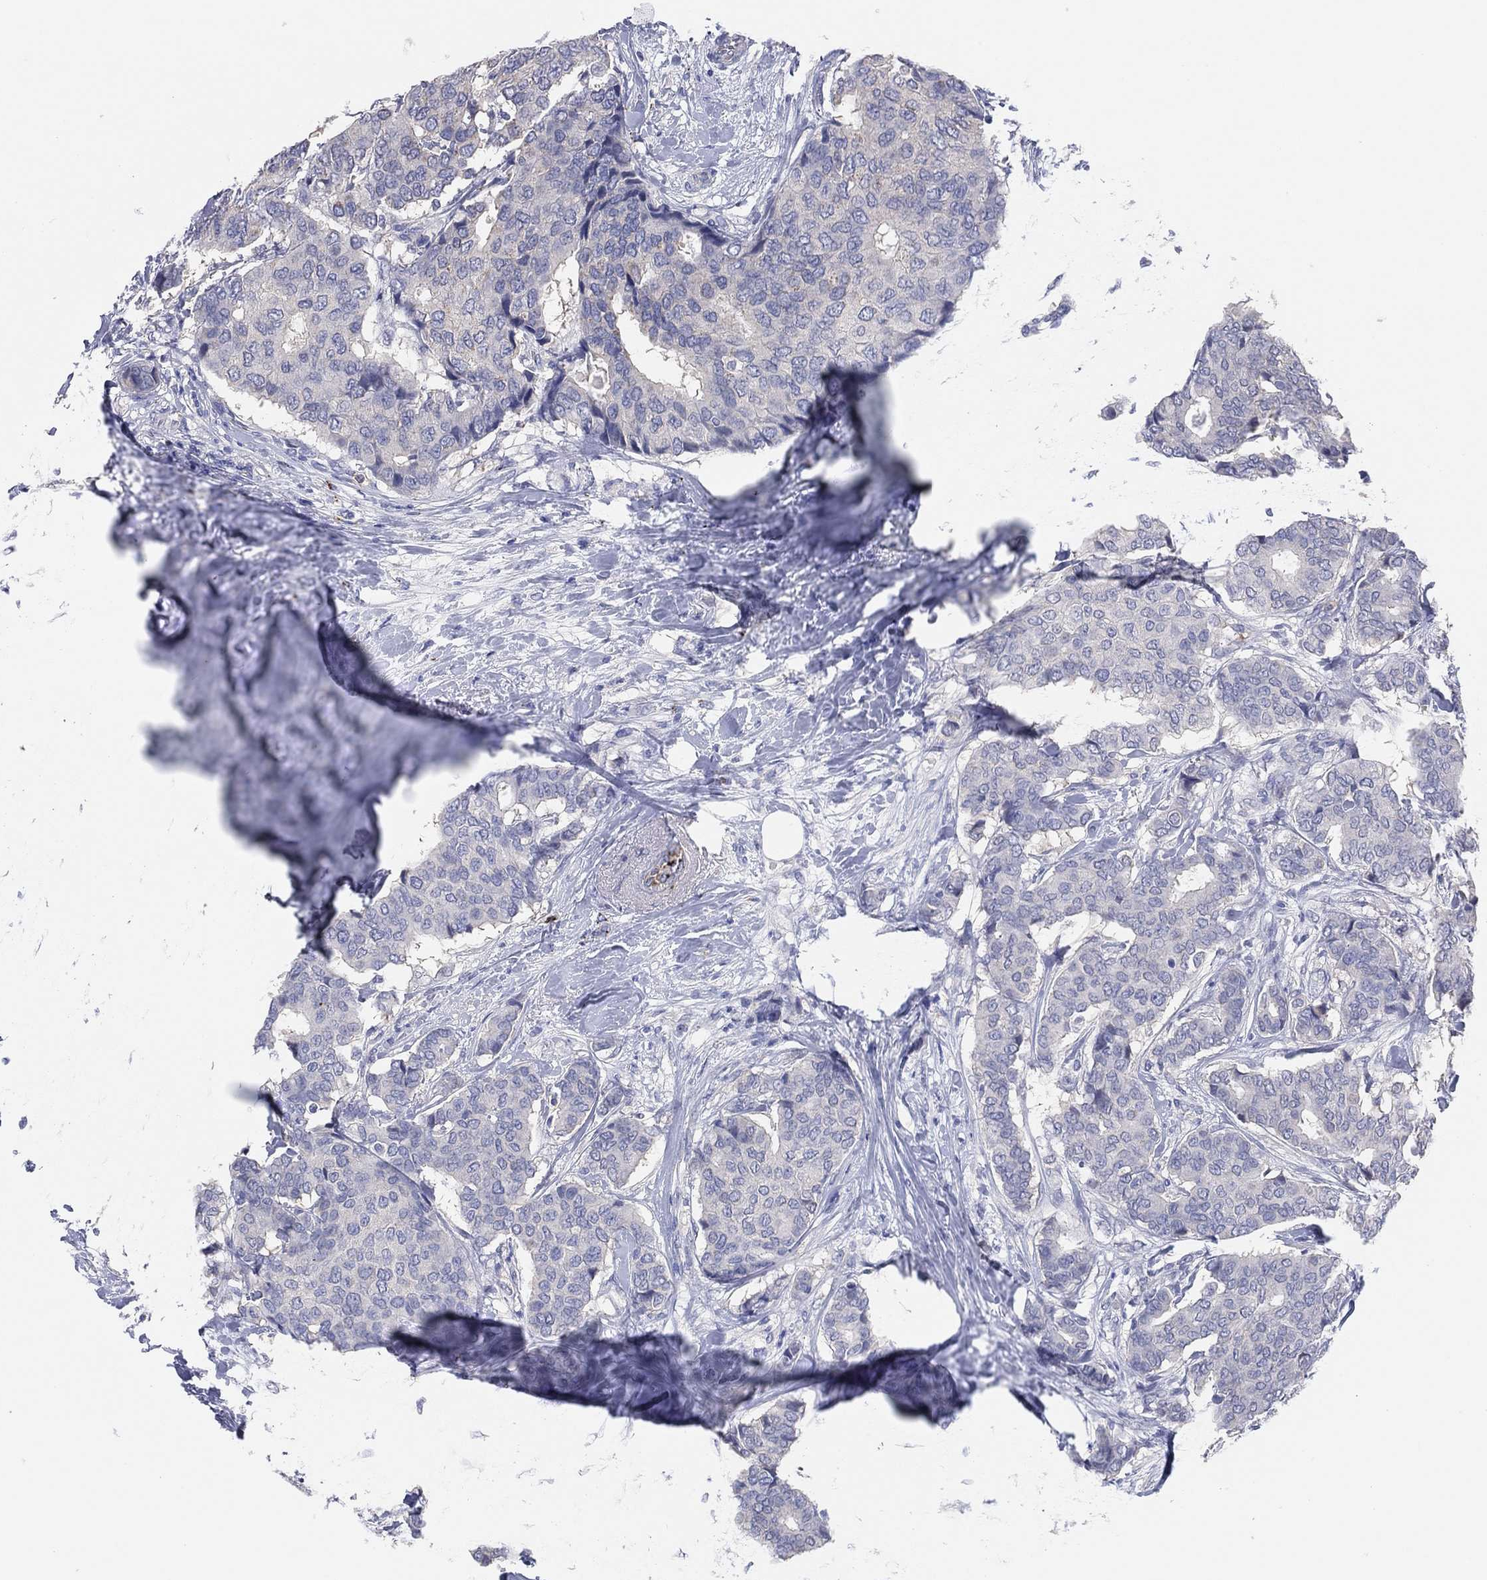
{"staining": {"intensity": "negative", "quantity": "none", "location": "none"}, "tissue": "breast cancer", "cell_type": "Tumor cells", "image_type": "cancer", "snomed": [{"axis": "morphology", "description": "Duct carcinoma"}, {"axis": "topography", "description": "Breast"}], "caption": "The image shows no staining of tumor cells in breast cancer (infiltrating ductal carcinoma). Nuclei are stained in blue.", "gene": "PLAC8", "patient": {"sex": "female", "age": 75}}